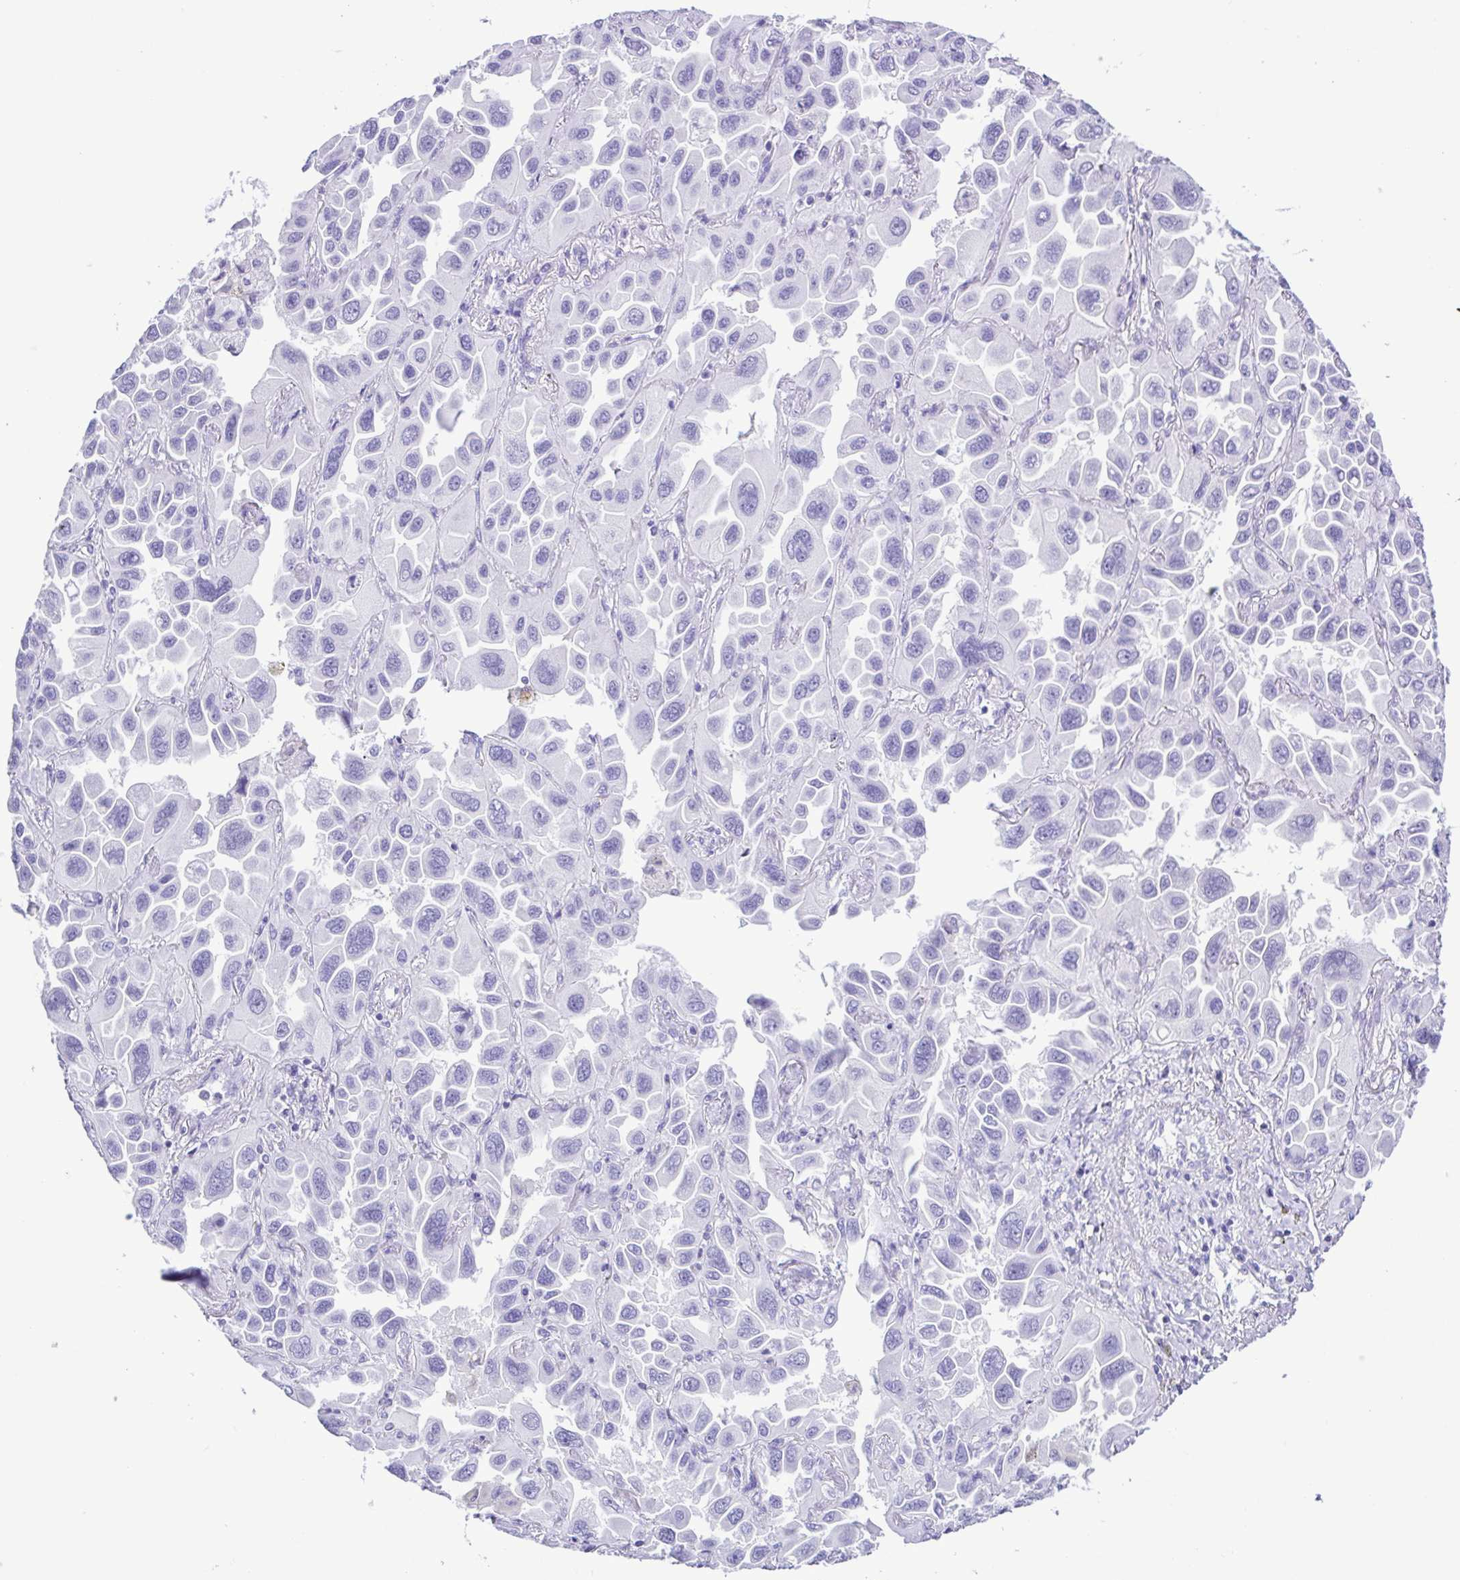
{"staining": {"intensity": "negative", "quantity": "none", "location": "none"}, "tissue": "lung cancer", "cell_type": "Tumor cells", "image_type": "cancer", "snomed": [{"axis": "morphology", "description": "Adenocarcinoma, NOS"}, {"axis": "topography", "description": "Lung"}], "caption": "Tumor cells show no significant protein positivity in lung cancer (adenocarcinoma).", "gene": "CASP14", "patient": {"sex": "male", "age": 64}}